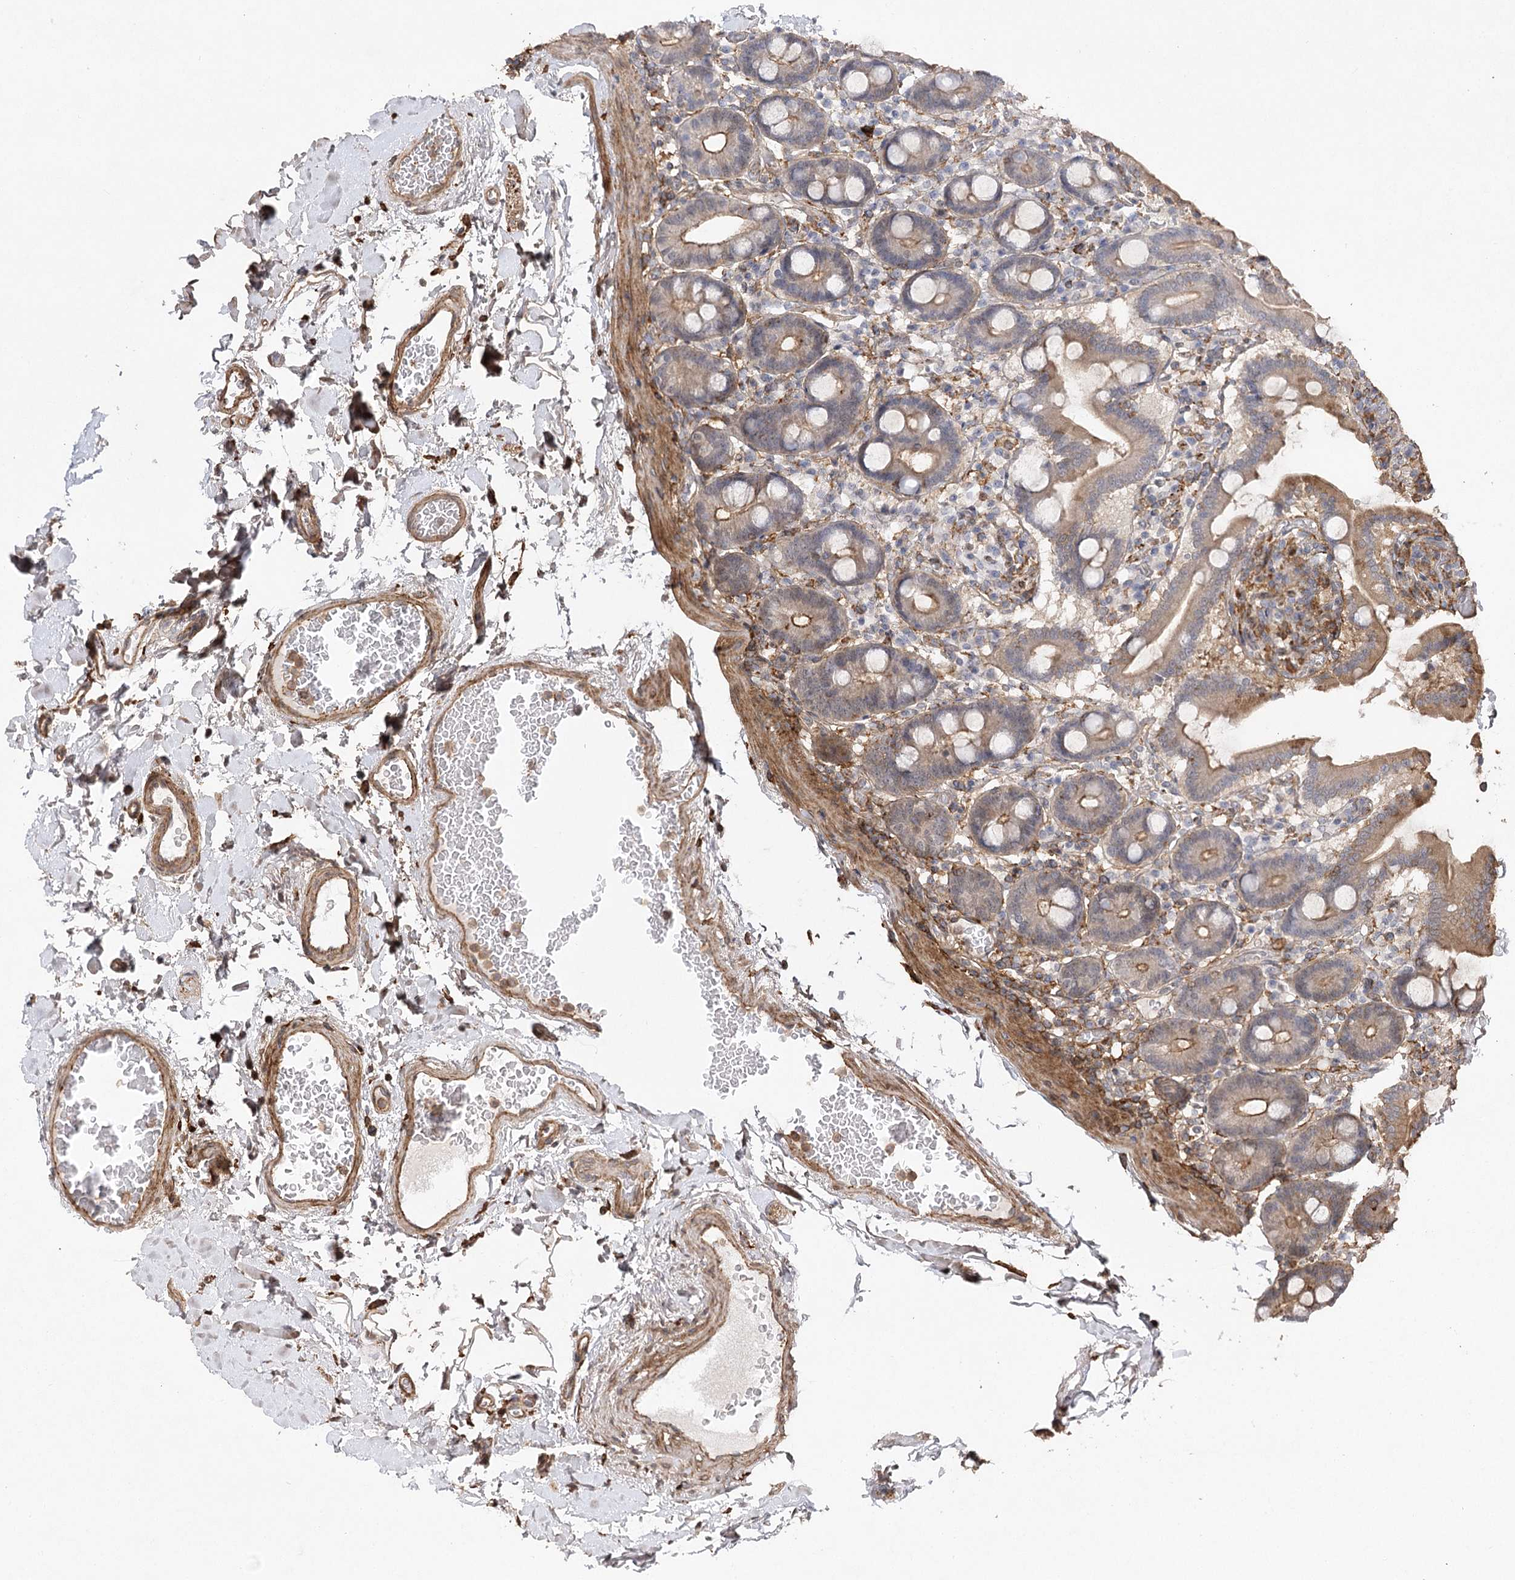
{"staining": {"intensity": "moderate", "quantity": "25%-75%", "location": "cytoplasmic/membranous"}, "tissue": "duodenum", "cell_type": "Glandular cells", "image_type": "normal", "snomed": [{"axis": "morphology", "description": "Normal tissue, NOS"}, {"axis": "topography", "description": "Duodenum"}], "caption": "Normal duodenum displays moderate cytoplasmic/membranous expression in about 25%-75% of glandular cells.", "gene": "OBSL1", "patient": {"sex": "male", "age": 55}}